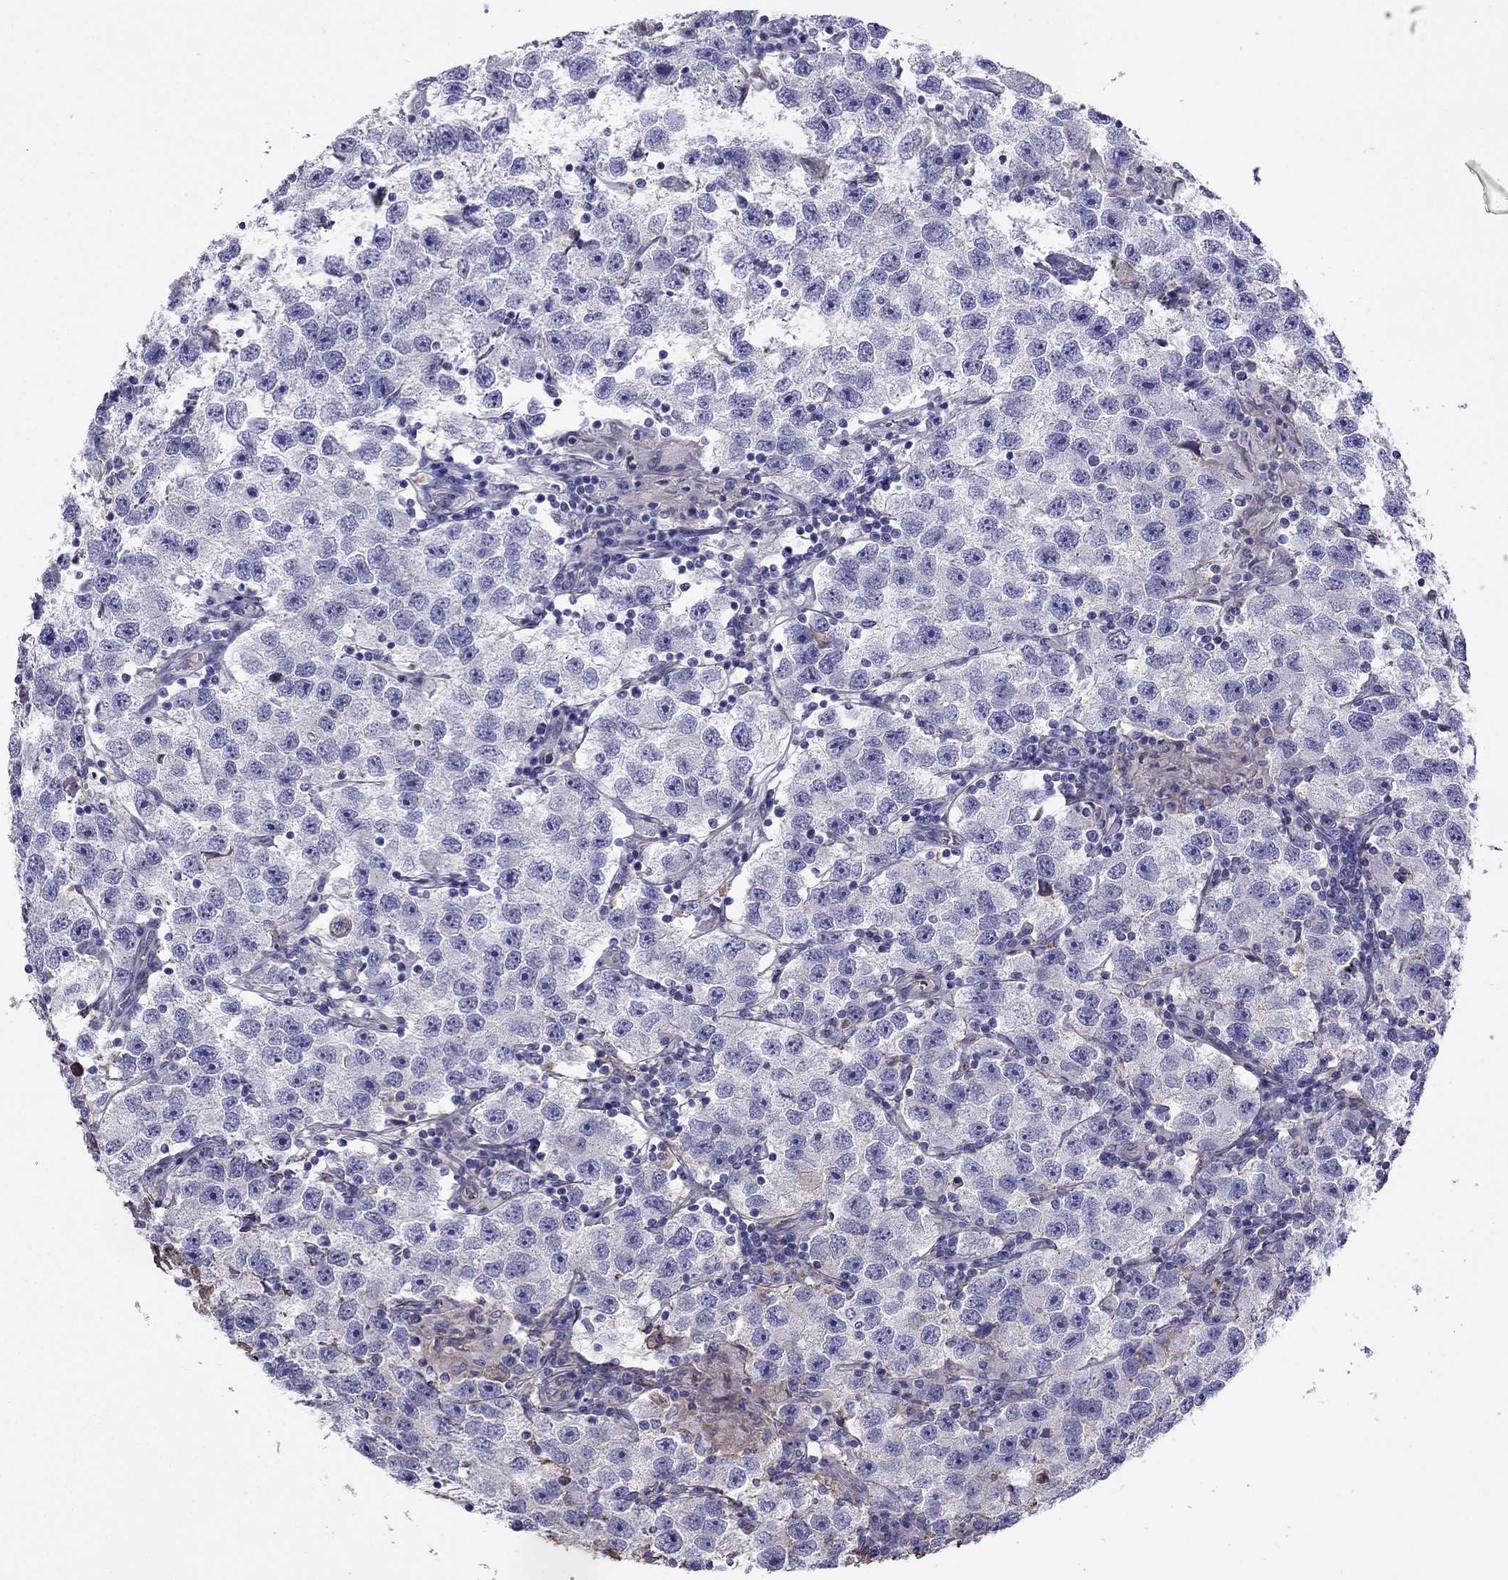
{"staining": {"intensity": "negative", "quantity": "none", "location": "none"}, "tissue": "testis cancer", "cell_type": "Tumor cells", "image_type": "cancer", "snomed": [{"axis": "morphology", "description": "Seminoma, NOS"}, {"axis": "topography", "description": "Testis"}], "caption": "IHC image of human testis seminoma stained for a protein (brown), which reveals no staining in tumor cells.", "gene": "TBC1D21", "patient": {"sex": "male", "age": 26}}